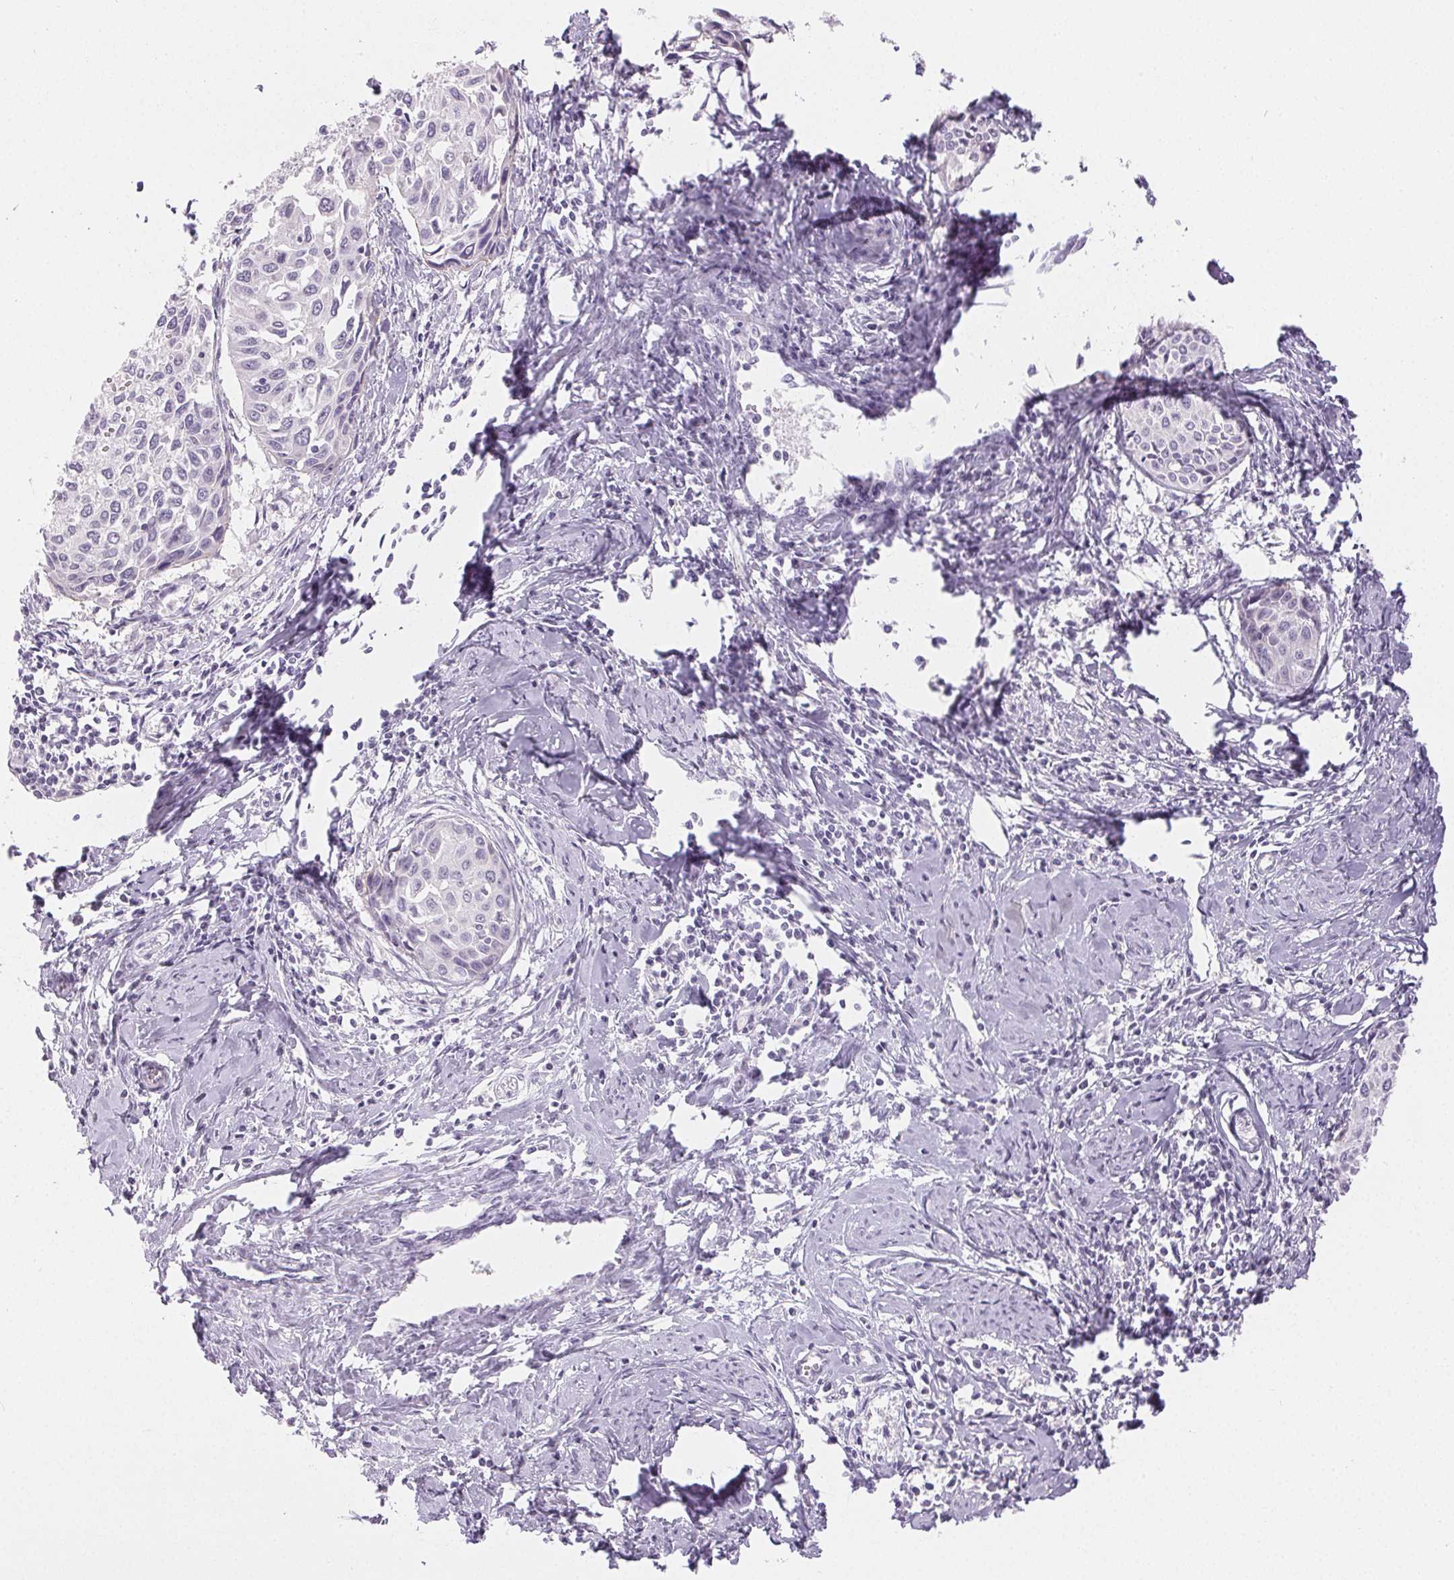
{"staining": {"intensity": "negative", "quantity": "none", "location": "none"}, "tissue": "cervical cancer", "cell_type": "Tumor cells", "image_type": "cancer", "snomed": [{"axis": "morphology", "description": "Squamous cell carcinoma, NOS"}, {"axis": "topography", "description": "Cervix"}], "caption": "Tumor cells show no significant expression in squamous cell carcinoma (cervical).", "gene": "SFTPD", "patient": {"sex": "female", "age": 50}}